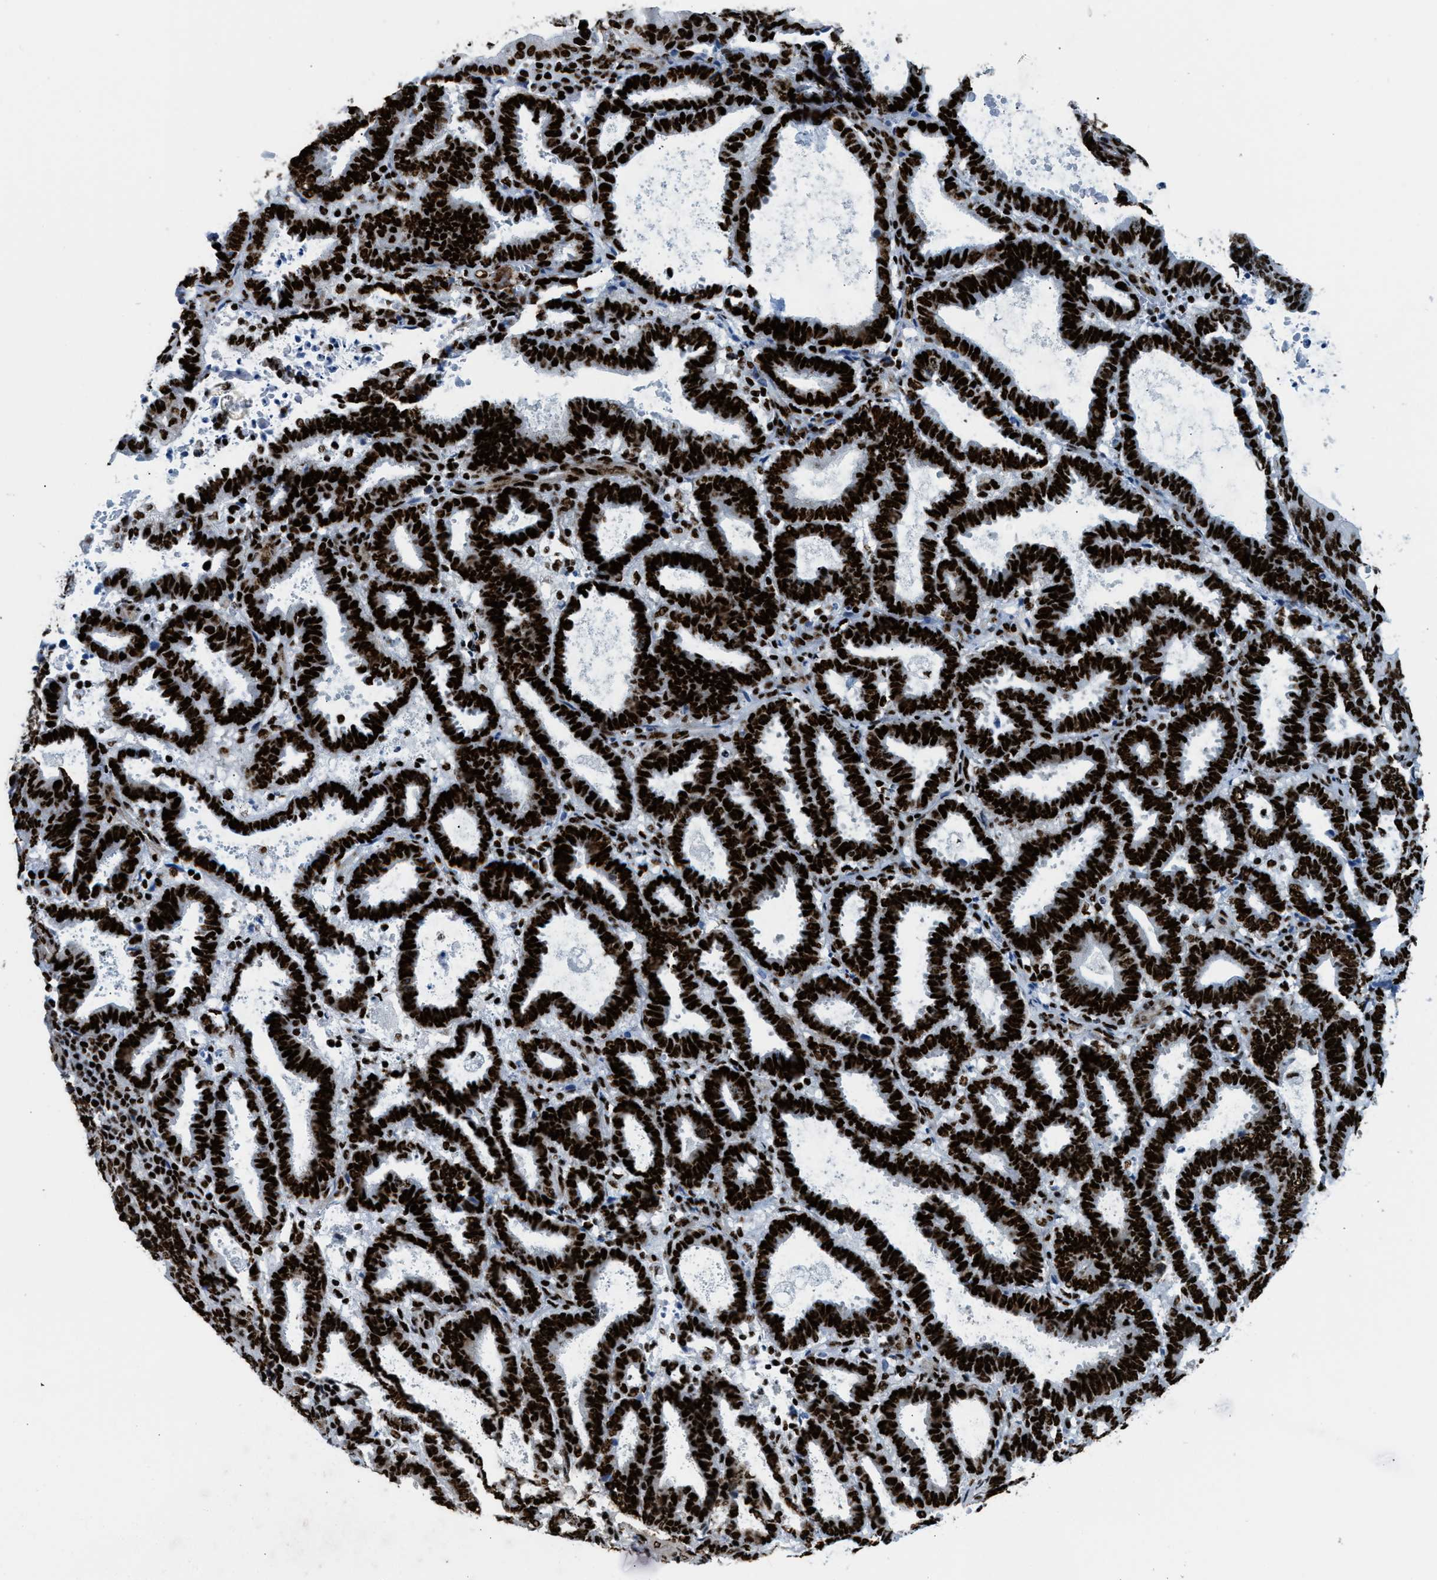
{"staining": {"intensity": "strong", "quantity": ">75%", "location": "nuclear"}, "tissue": "endometrial cancer", "cell_type": "Tumor cells", "image_type": "cancer", "snomed": [{"axis": "morphology", "description": "Adenocarcinoma, NOS"}, {"axis": "topography", "description": "Uterus"}], "caption": "Endometrial adenocarcinoma stained with immunohistochemistry (IHC) demonstrates strong nuclear positivity in about >75% of tumor cells.", "gene": "NONO", "patient": {"sex": "female", "age": 83}}